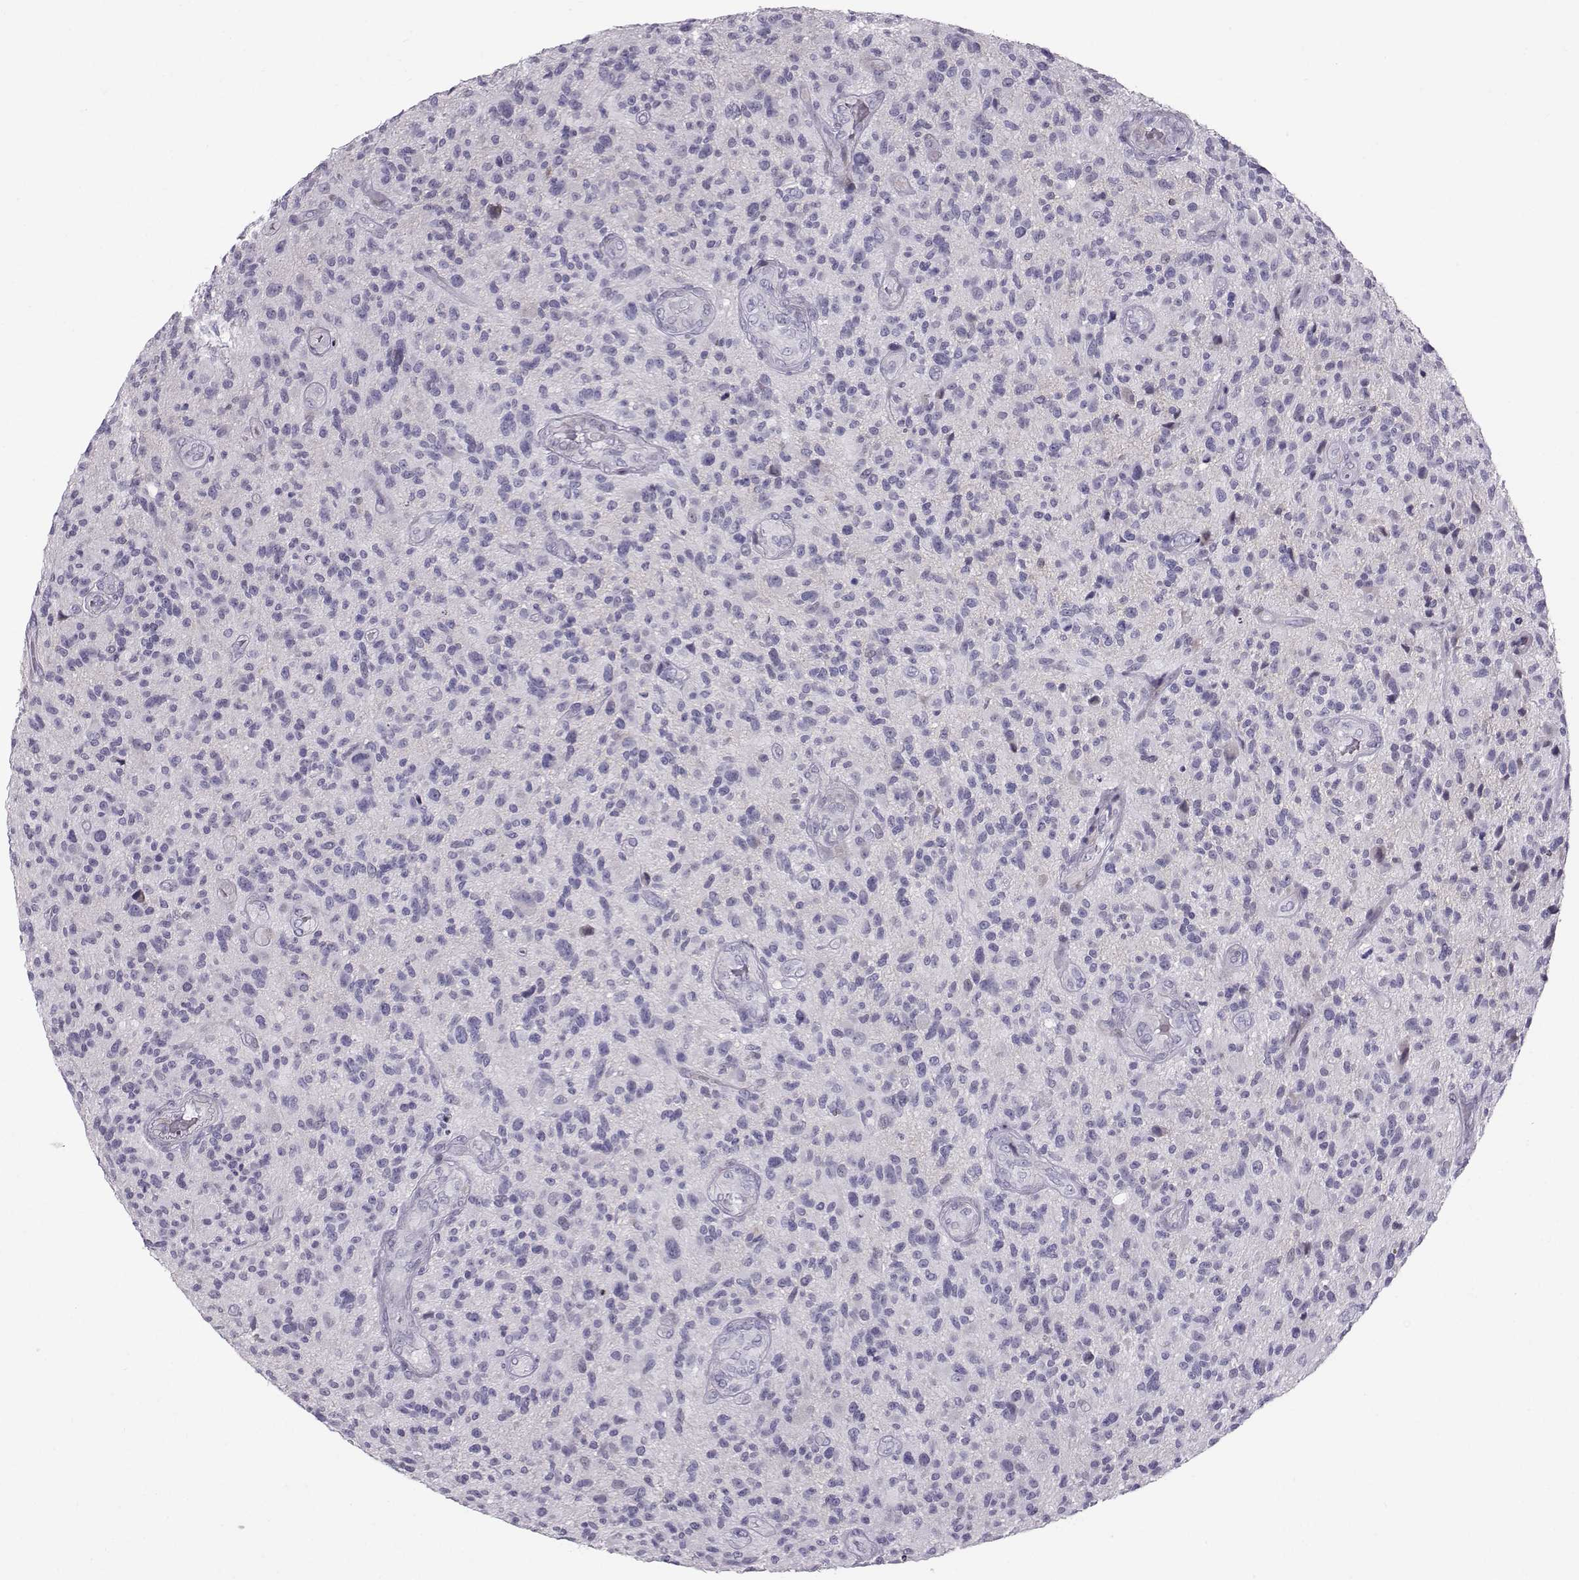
{"staining": {"intensity": "negative", "quantity": "none", "location": "none"}, "tissue": "glioma", "cell_type": "Tumor cells", "image_type": "cancer", "snomed": [{"axis": "morphology", "description": "Glioma, malignant, High grade"}, {"axis": "topography", "description": "Brain"}], "caption": "This micrograph is of glioma stained with immunohistochemistry (IHC) to label a protein in brown with the nuclei are counter-stained blue. There is no positivity in tumor cells. (Stains: DAB (3,3'-diaminobenzidine) immunohistochemistry (IHC) with hematoxylin counter stain, Microscopy: brightfield microscopy at high magnification).", "gene": "DMRT3", "patient": {"sex": "male", "age": 47}}